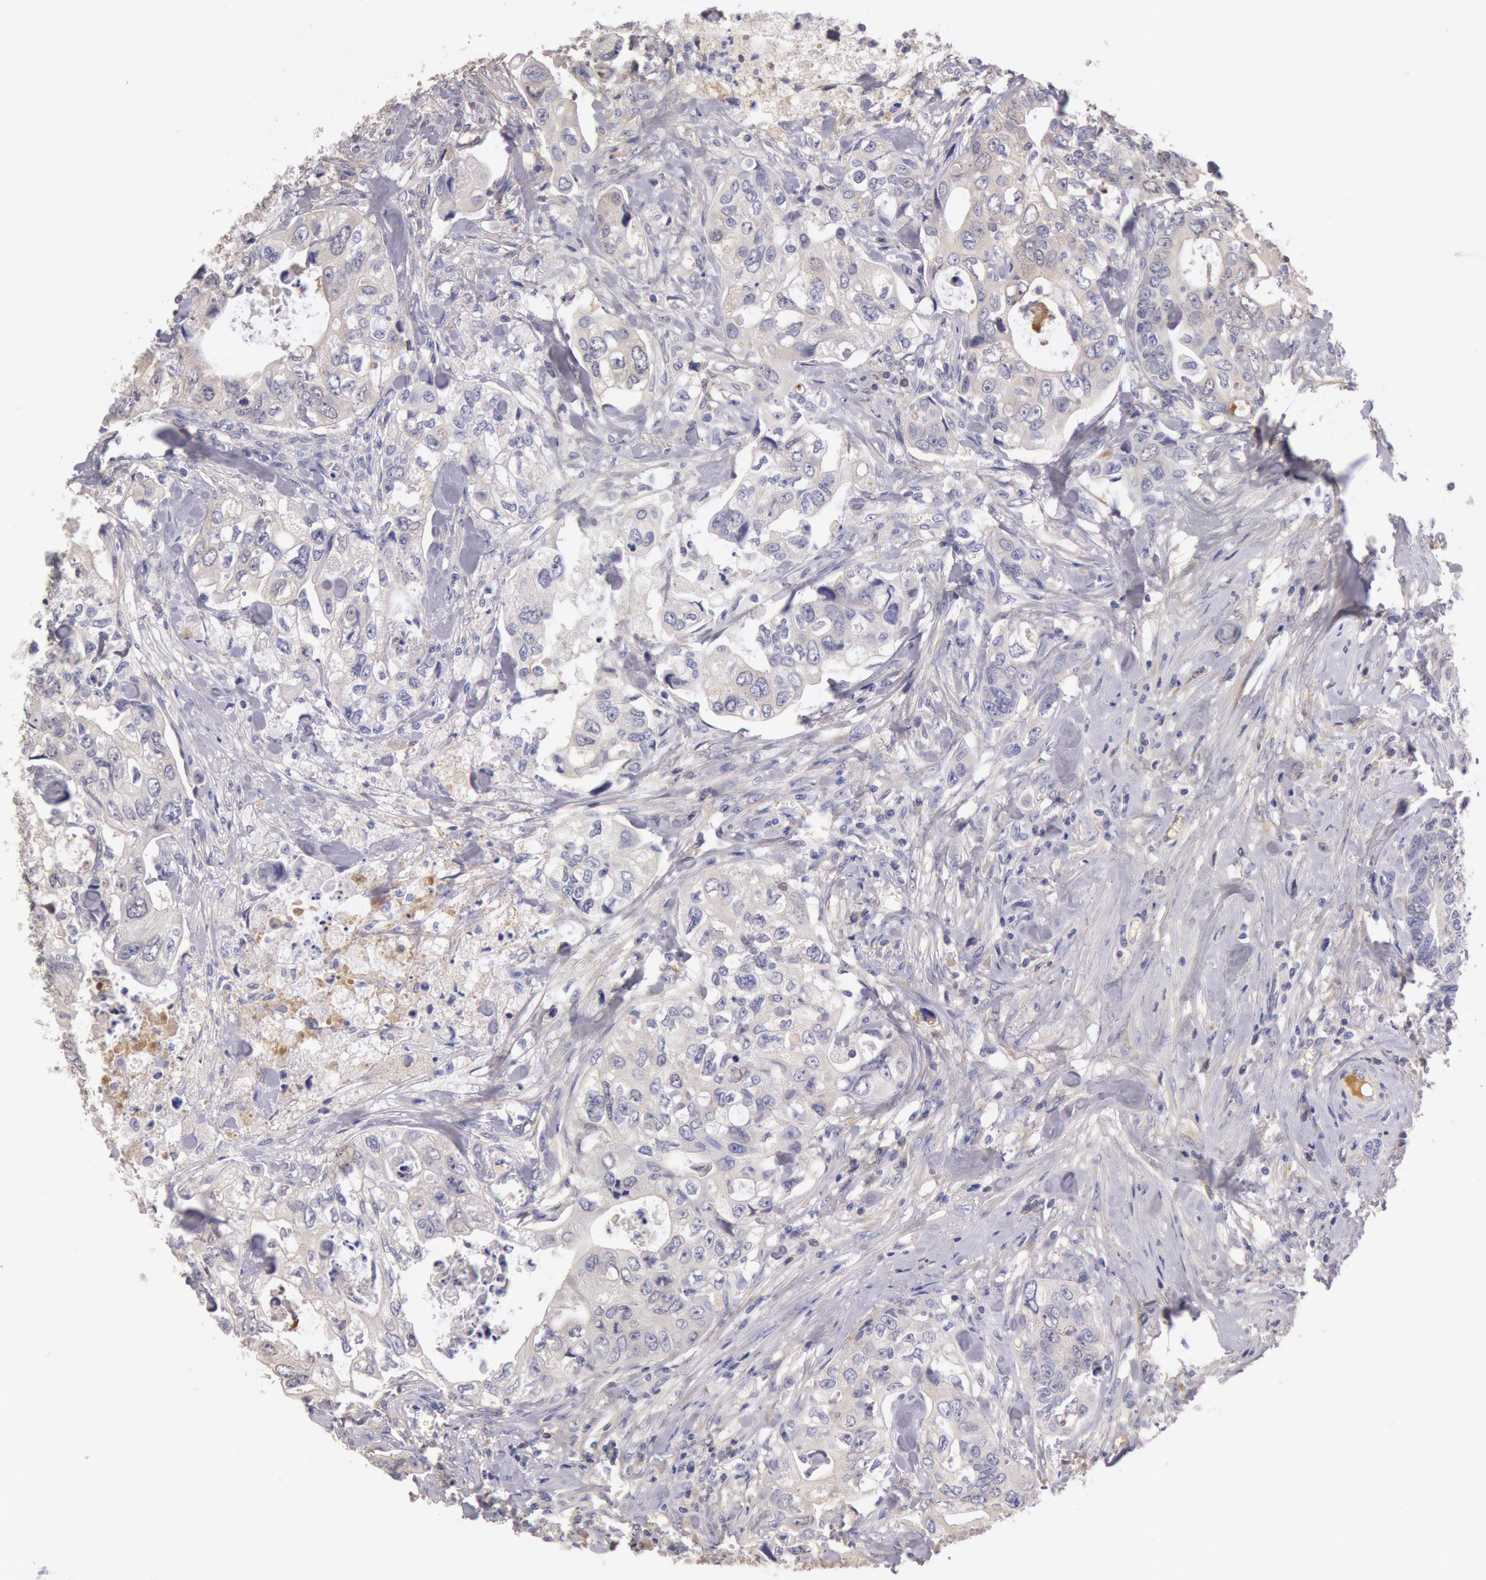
{"staining": {"intensity": "negative", "quantity": "none", "location": "none"}, "tissue": "colorectal cancer", "cell_type": "Tumor cells", "image_type": "cancer", "snomed": [{"axis": "morphology", "description": "Adenocarcinoma, NOS"}, {"axis": "topography", "description": "Rectum"}], "caption": "DAB immunohistochemical staining of human colorectal adenocarcinoma reveals no significant positivity in tumor cells. (DAB IHC visualized using brightfield microscopy, high magnification).", "gene": "C1R", "patient": {"sex": "female", "age": 57}}